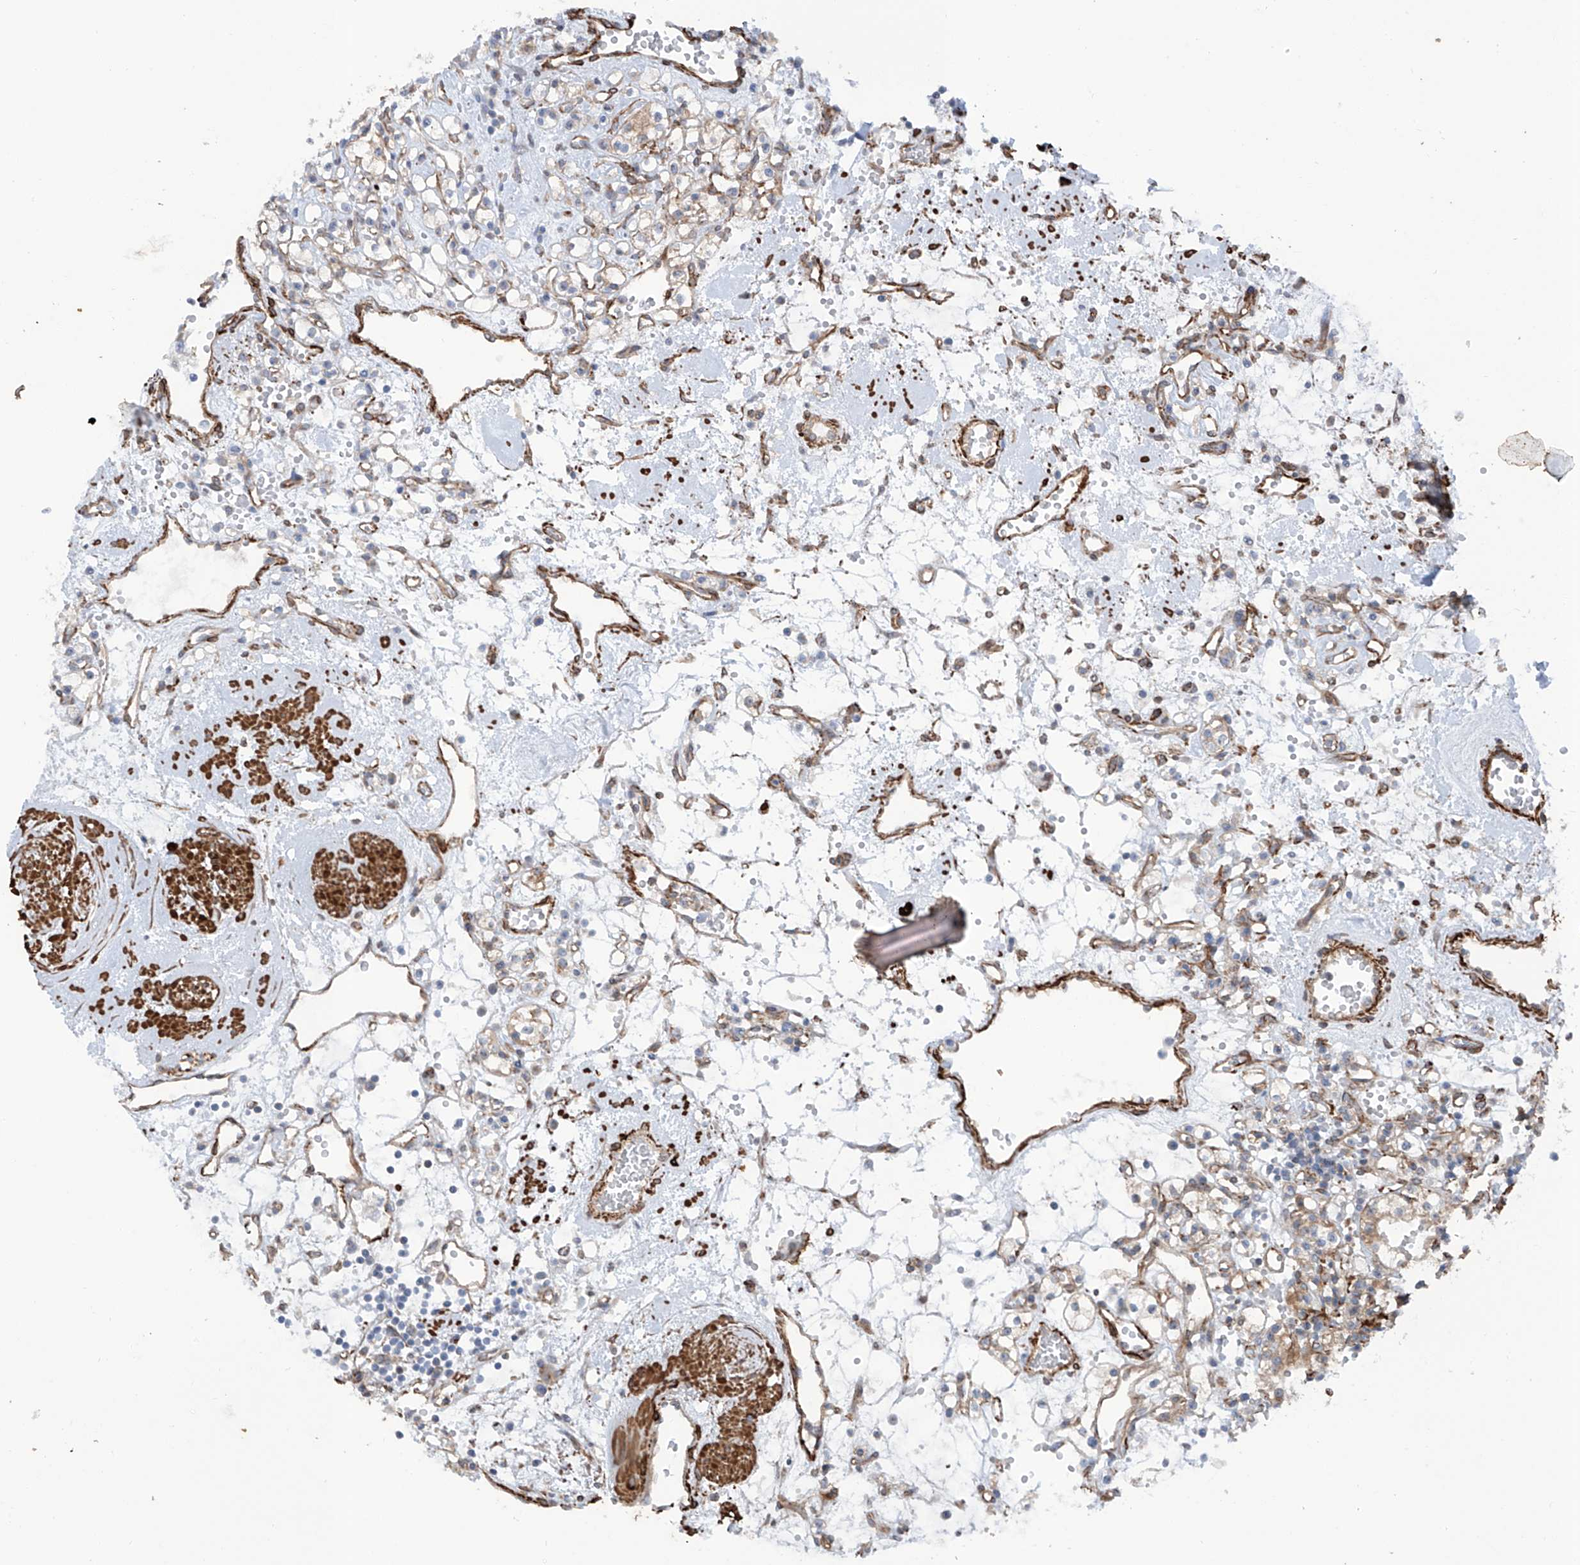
{"staining": {"intensity": "weak", "quantity": "<25%", "location": "cytoplasmic/membranous"}, "tissue": "renal cancer", "cell_type": "Tumor cells", "image_type": "cancer", "snomed": [{"axis": "morphology", "description": "Adenocarcinoma, NOS"}, {"axis": "topography", "description": "Kidney"}], "caption": "Renal cancer (adenocarcinoma) stained for a protein using IHC displays no positivity tumor cells.", "gene": "ZNF490", "patient": {"sex": "female", "age": 59}}